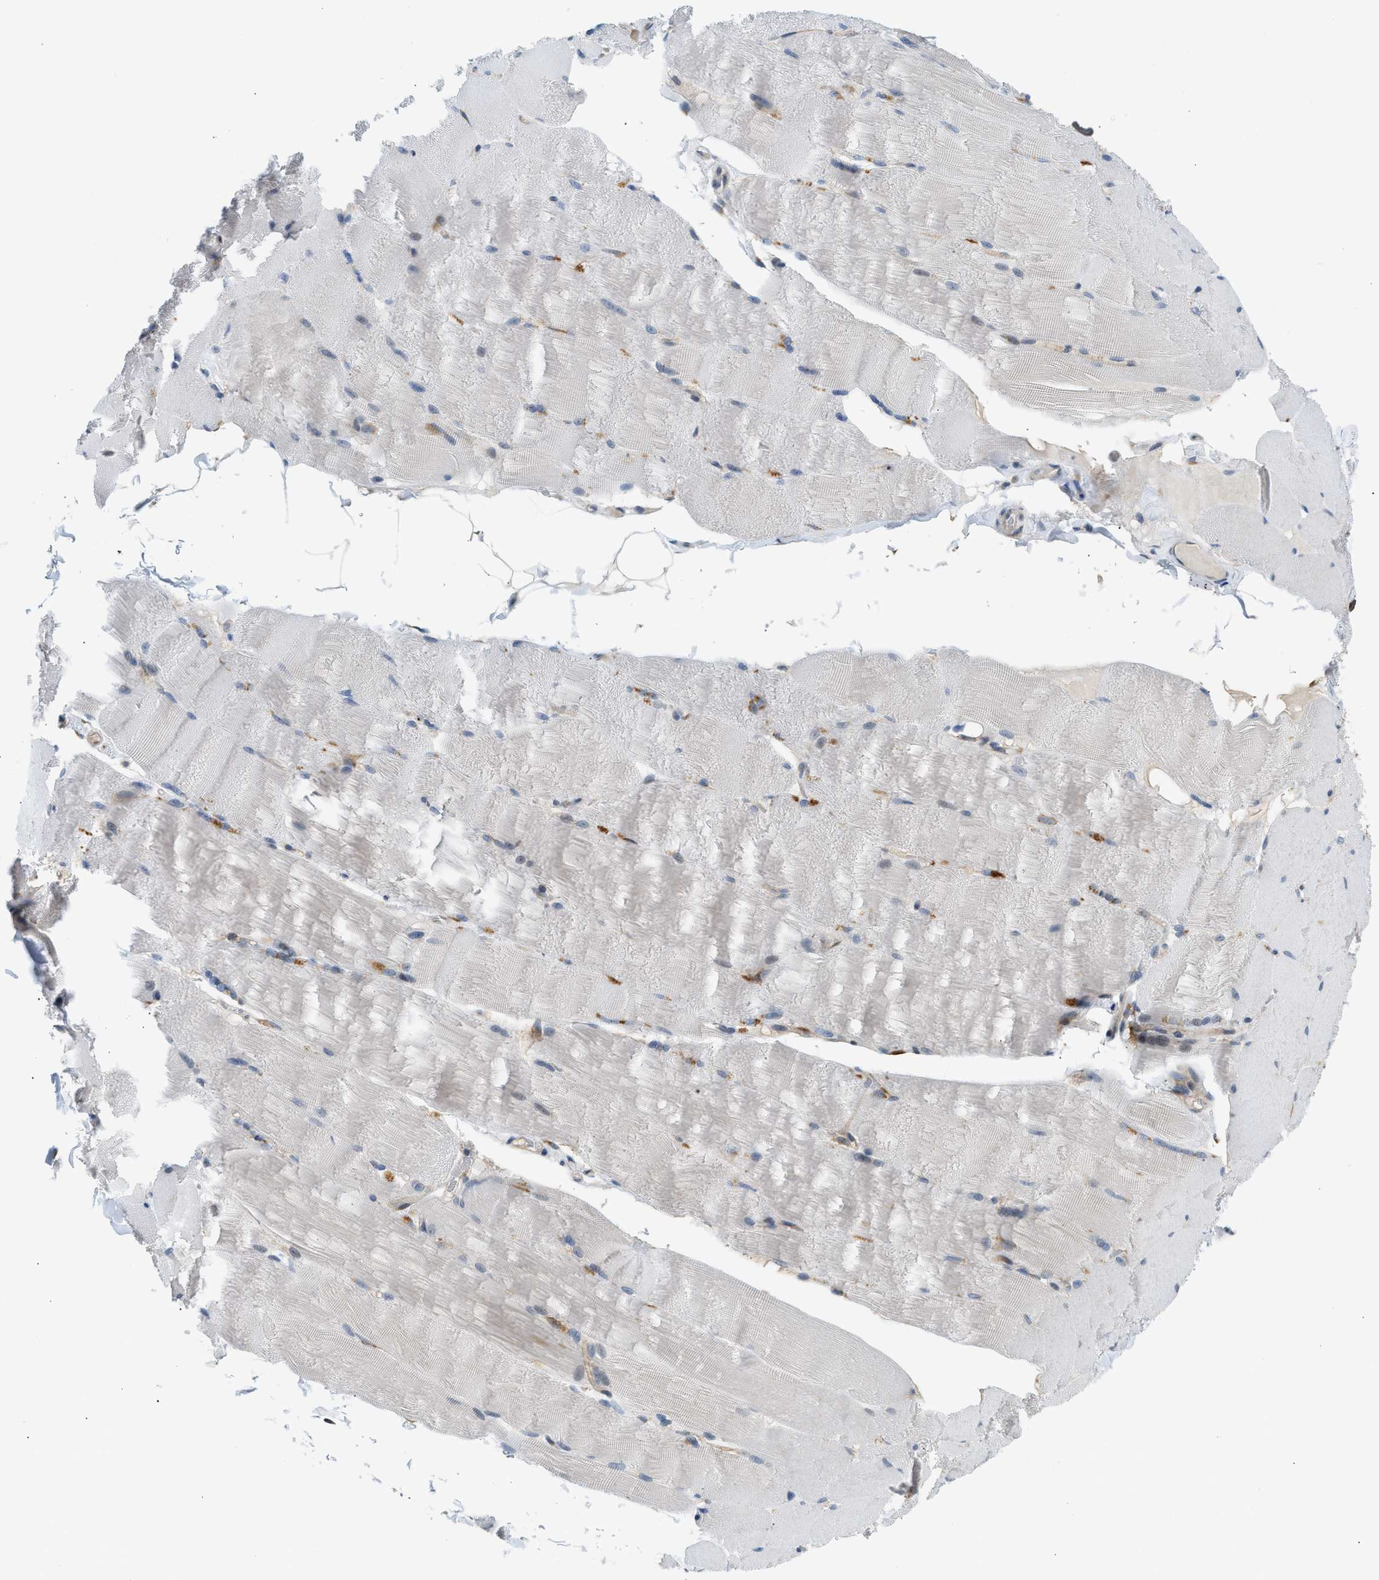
{"staining": {"intensity": "negative", "quantity": "none", "location": "none"}, "tissue": "skeletal muscle", "cell_type": "Myocytes", "image_type": "normal", "snomed": [{"axis": "morphology", "description": "Normal tissue, NOS"}, {"axis": "topography", "description": "Skin"}, {"axis": "topography", "description": "Skeletal muscle"}], "caption": "The micrograph exhibits no staining of myocytes in benign skeletal muscle. The staining is performed using DAB (3,3'-diaminobenzidine) brown chromogen with nuclei counter-stained in using hematoxylin.", "gene": "KCNC2", "patient": {"sex": "male", "age": 83}}